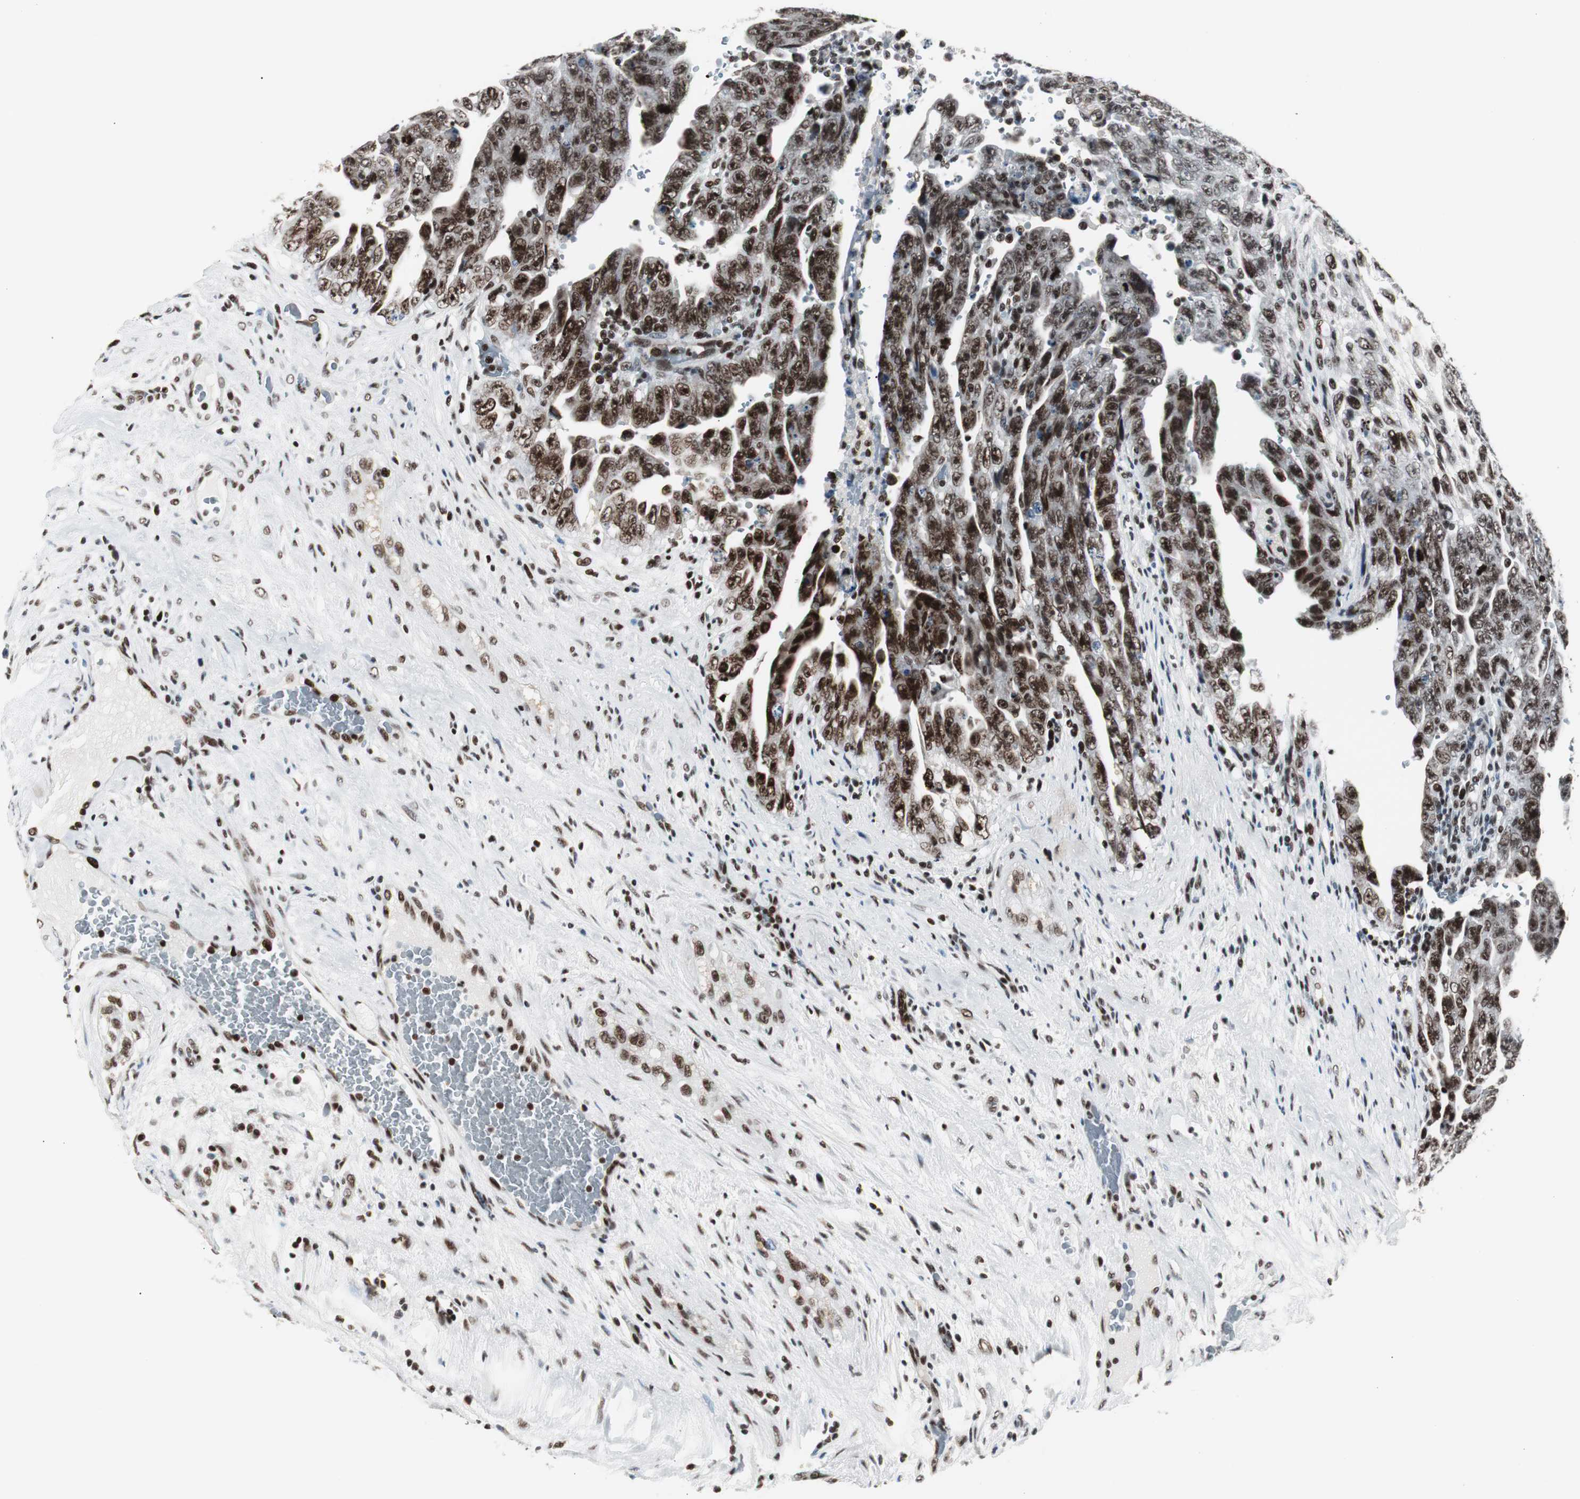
{"staining": {"intensity": "strong", "quantity": ">75%", "location": "nuclear"}, "tissue": "testis cancer", "cell_type": "Tumor cells", "image_type": "cancer", "snomed": [{"axis": "morphology", "description": "Carcinoma, Embryonal, NOS"}, {"axis": "topography", "description": "Testis"}], "caption": "Brown immunohistochemical staining in human embryonal carcinoma (testis) exhibits strong nuclear staining in approximately >75% of tumor cells. (Stains: DAB in brown, nuclei in blue, Microscopy: brightfield microscopy at high magnification).", "gene": "XRCC1", "patient": {"sex": "male", "age": 28}}